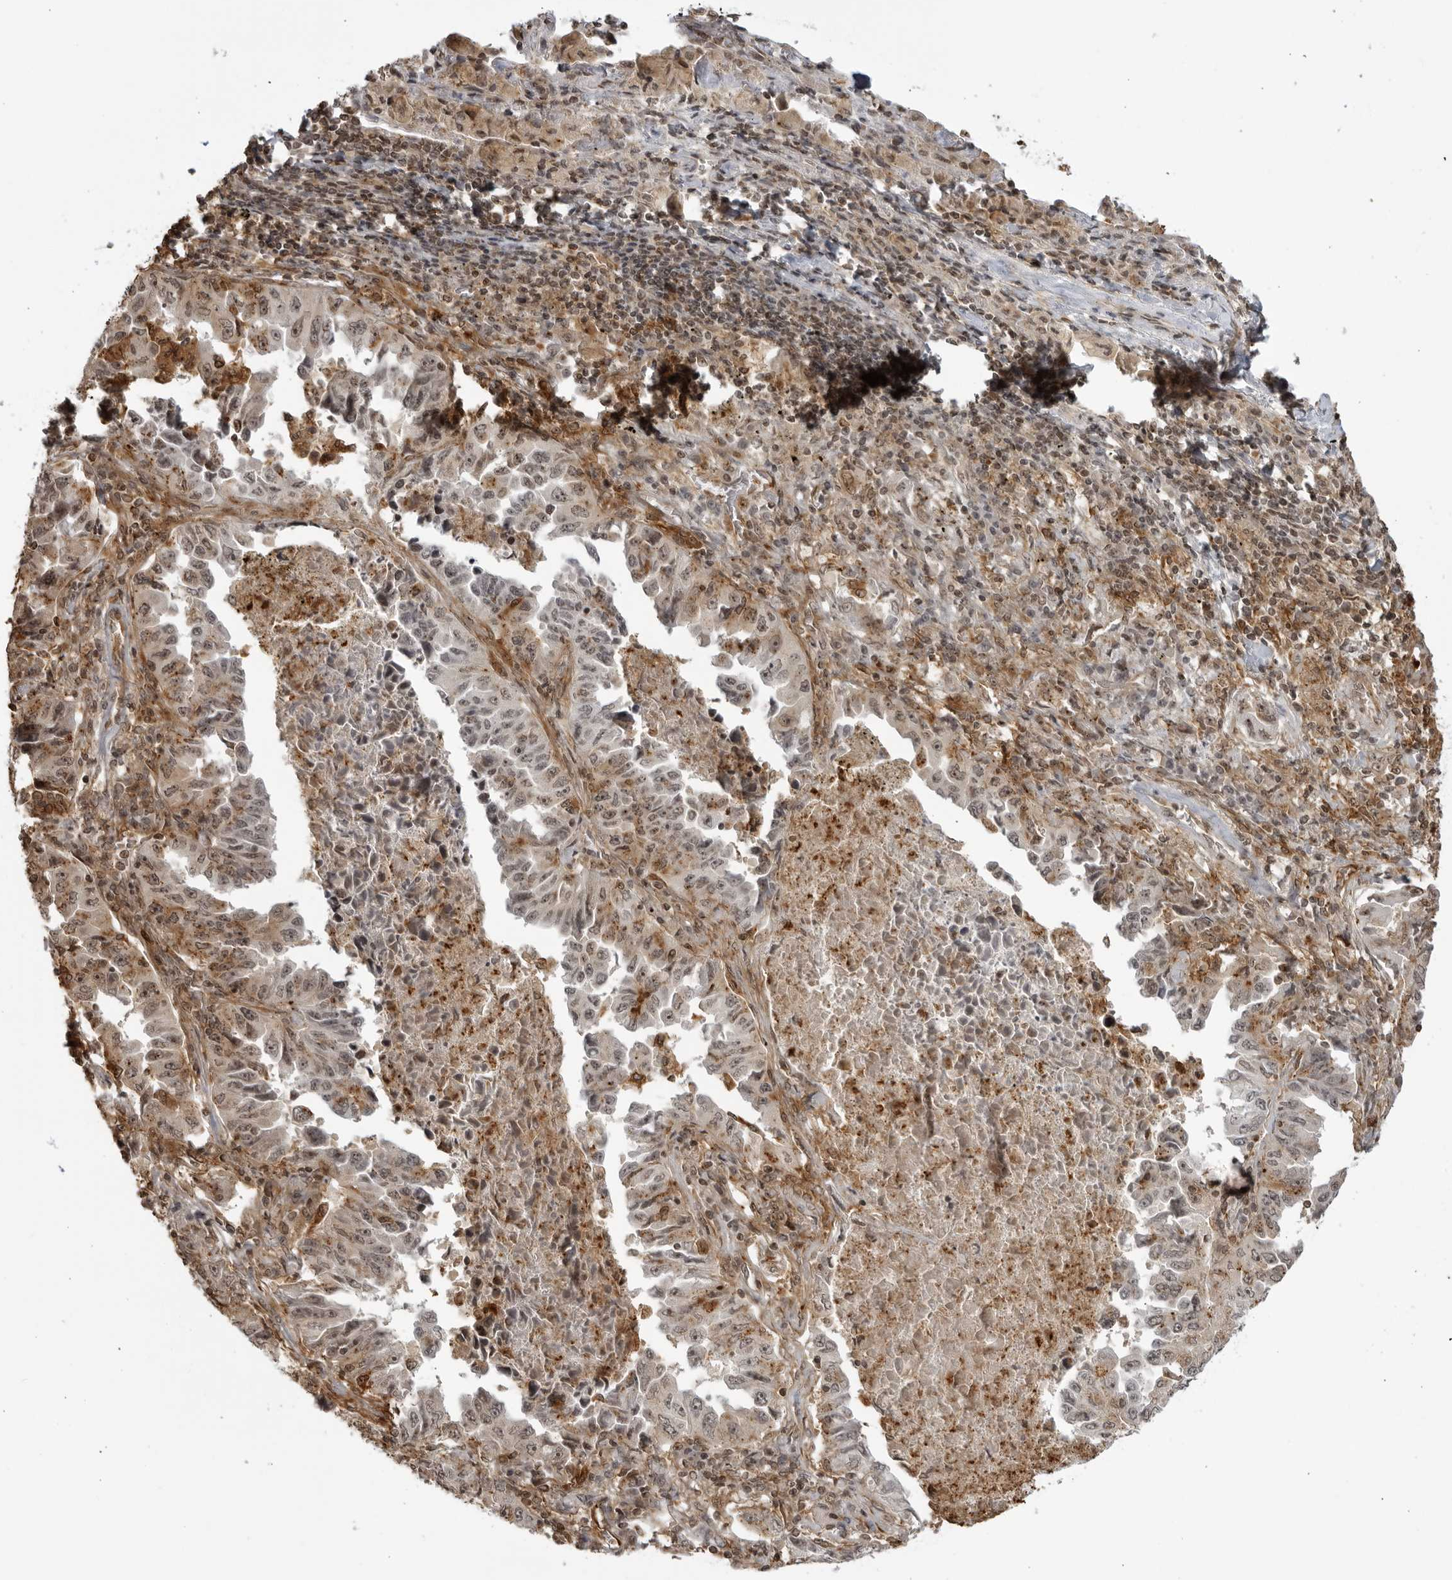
{"staining": {"intensity": "moderate", "quantity": "25%-75%", "location": "cytoplasmic/membranous,nuclear"}, "tissue": "lung cancer", "cell_type": "Tumor cells", "image_type": "cancer", "snomed": [{"axis": "morphology", "description": "Adenocarcinoma, NOS"}, {"axis": "topography", "description": "Lung"}], "caption": "Lung adenocarcinoma stained with immunohistochemistry (IHC) reveals moderate cytoplasmic/membranous and nuclear staining in about 25%-75% of tumor cells.", "gene": "TCF21", "patient": {"sex": "female", "age": 51}}